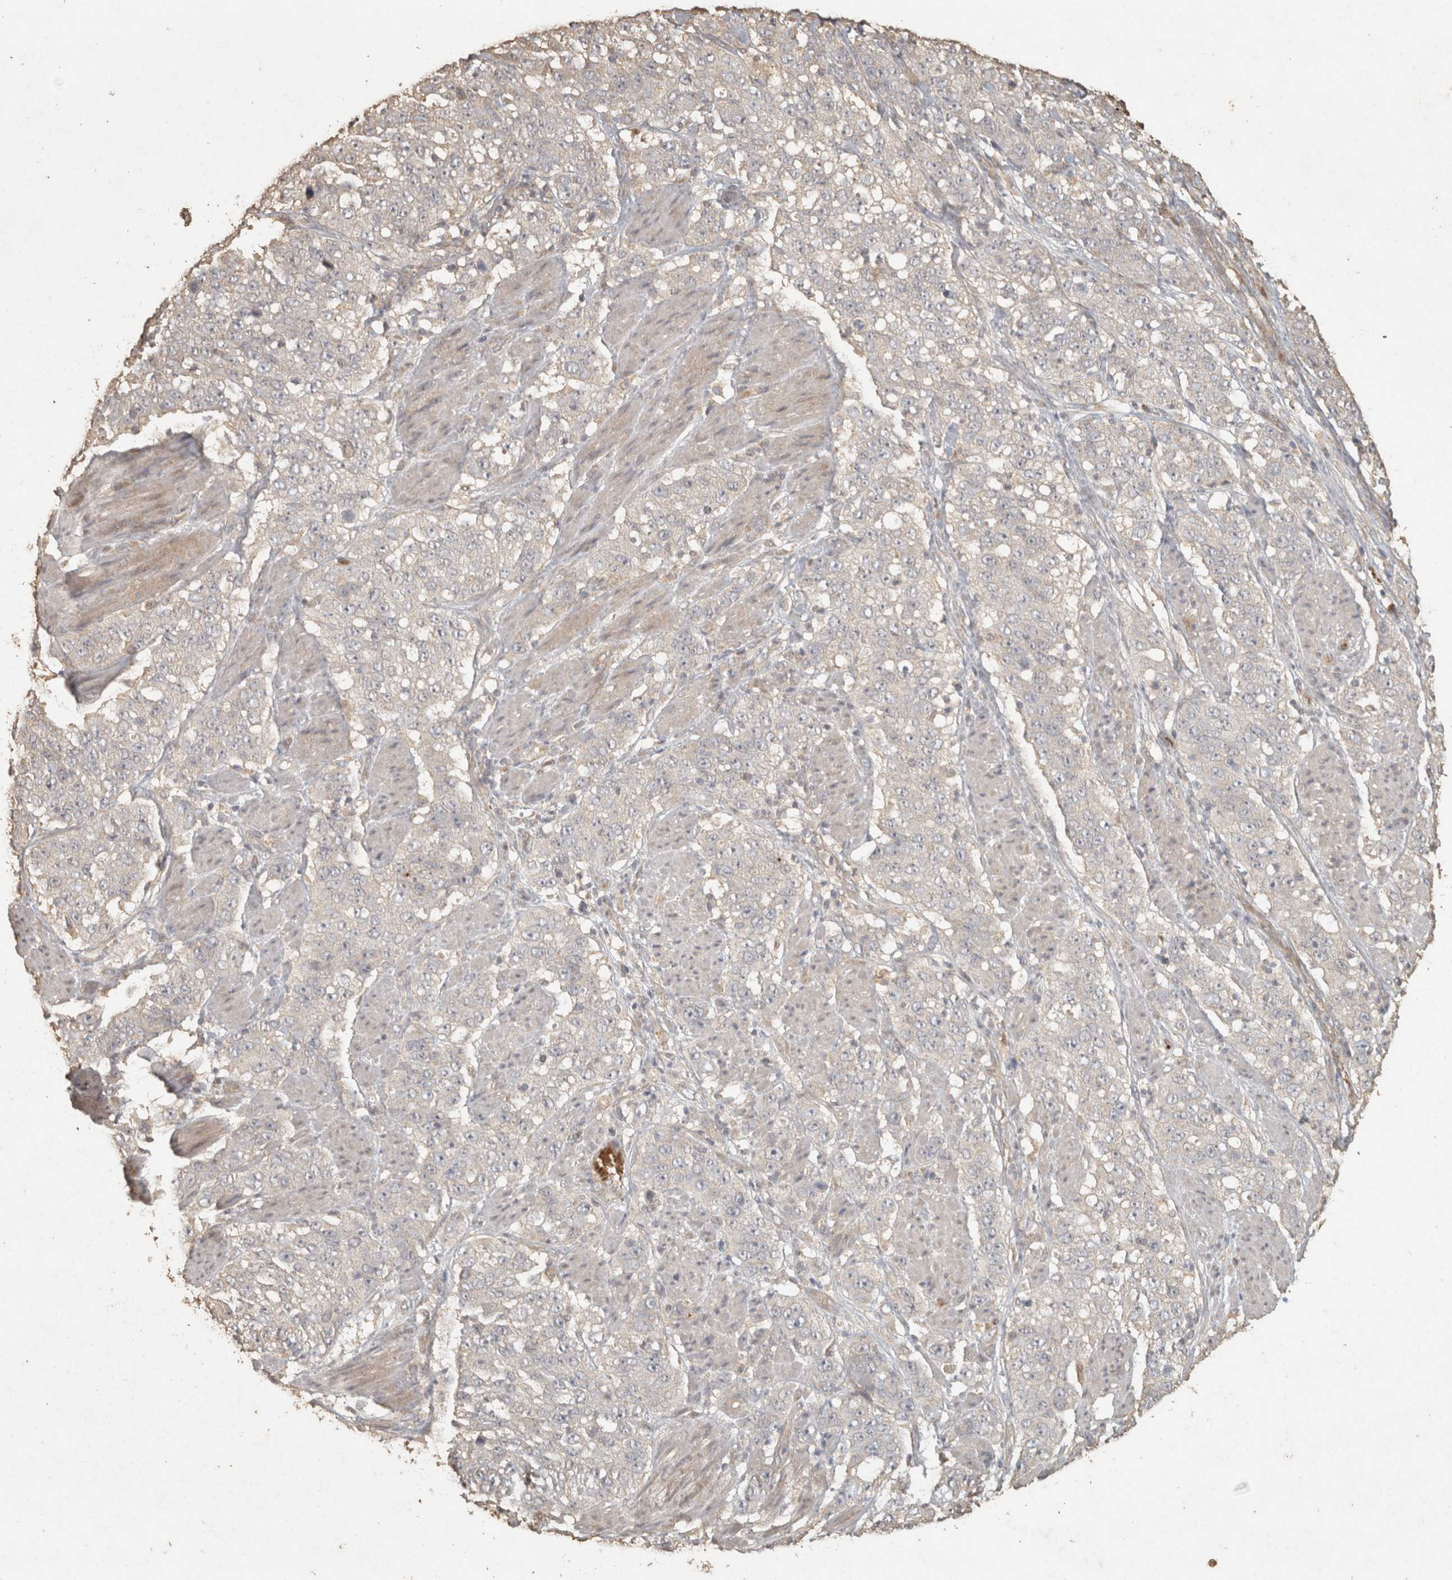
{"staining": {"intensity": "negative", "quantity": "none", "location": "none"}, "tissue": "stomach cancer", "cell_type": "Tumor cells", "image_type": "cancer", "snomed": [{"axis": "morphology", "description": "Adenocarcinoma, NOS"}, {"axis": "topography", "description": "Stomach"}], "caption": "High magnification brightfield microscopy of adenocarcinoma (stomach) stained with DAB (3,3'-diaminobenzidine) (brown) and counterstained with hematoxylin (blue): tumor cells show no significant positivity.", "gene": "OSTN", "patient": {"sex": "male", "age": 48}}